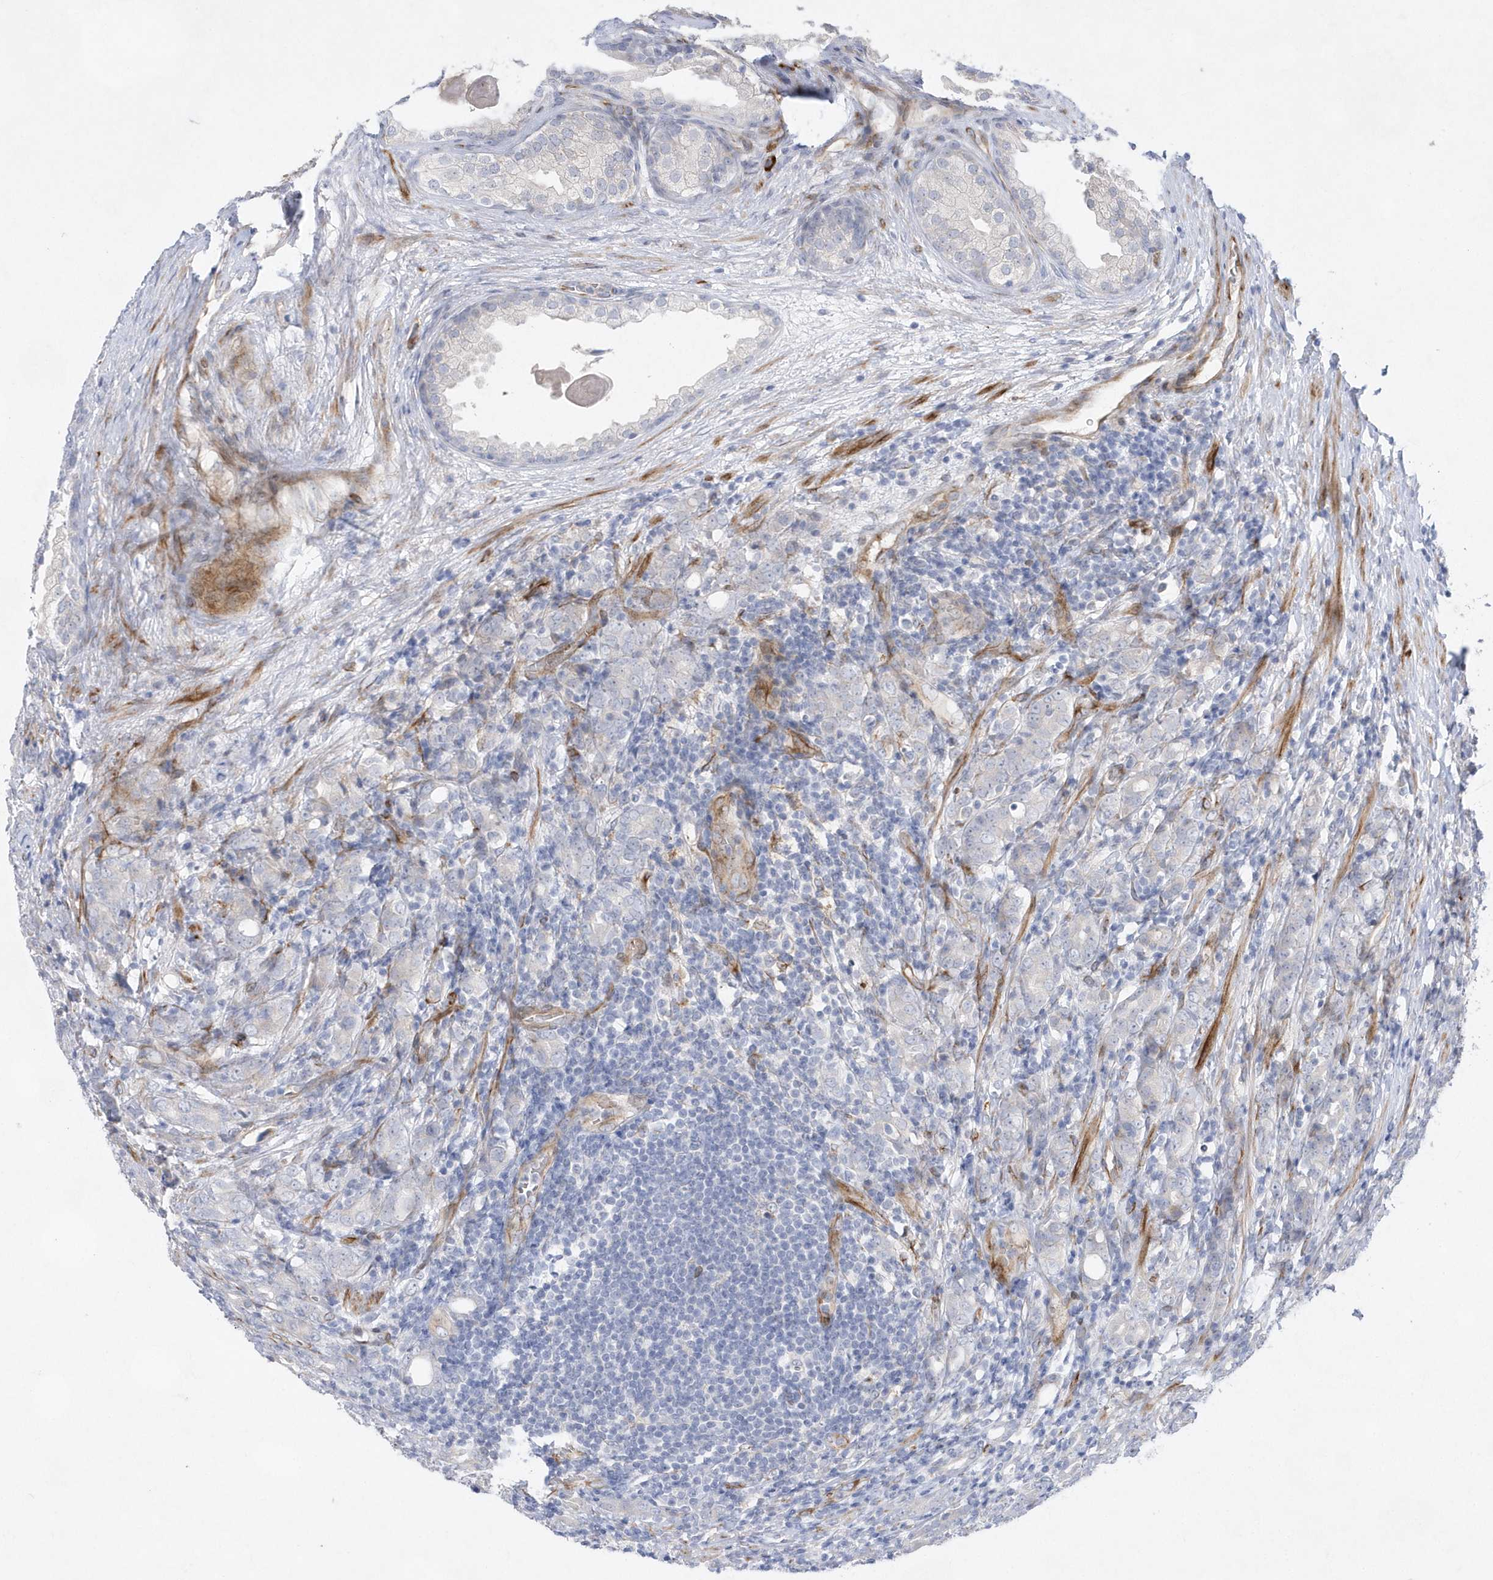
{"staining": {"intensity": "negative", "quantity": "none", "location": "none"}, "tissue": "prostate cancer", "cell_type": "Tumor cells", "image_type": "cancer", "snomed": [{"axis": "morphology", "description": "Adenocarcinoma, High grade"}, {"axis": "topography", "description": "Prostate"}], "caption": "Adenocarcinoma (high-grade) (prostate) was stained to show a protein in brown. There is no significant staining in tumor cells.", "gene": "TMEM132B", "patient": {"sex": "male", "age": 62}}